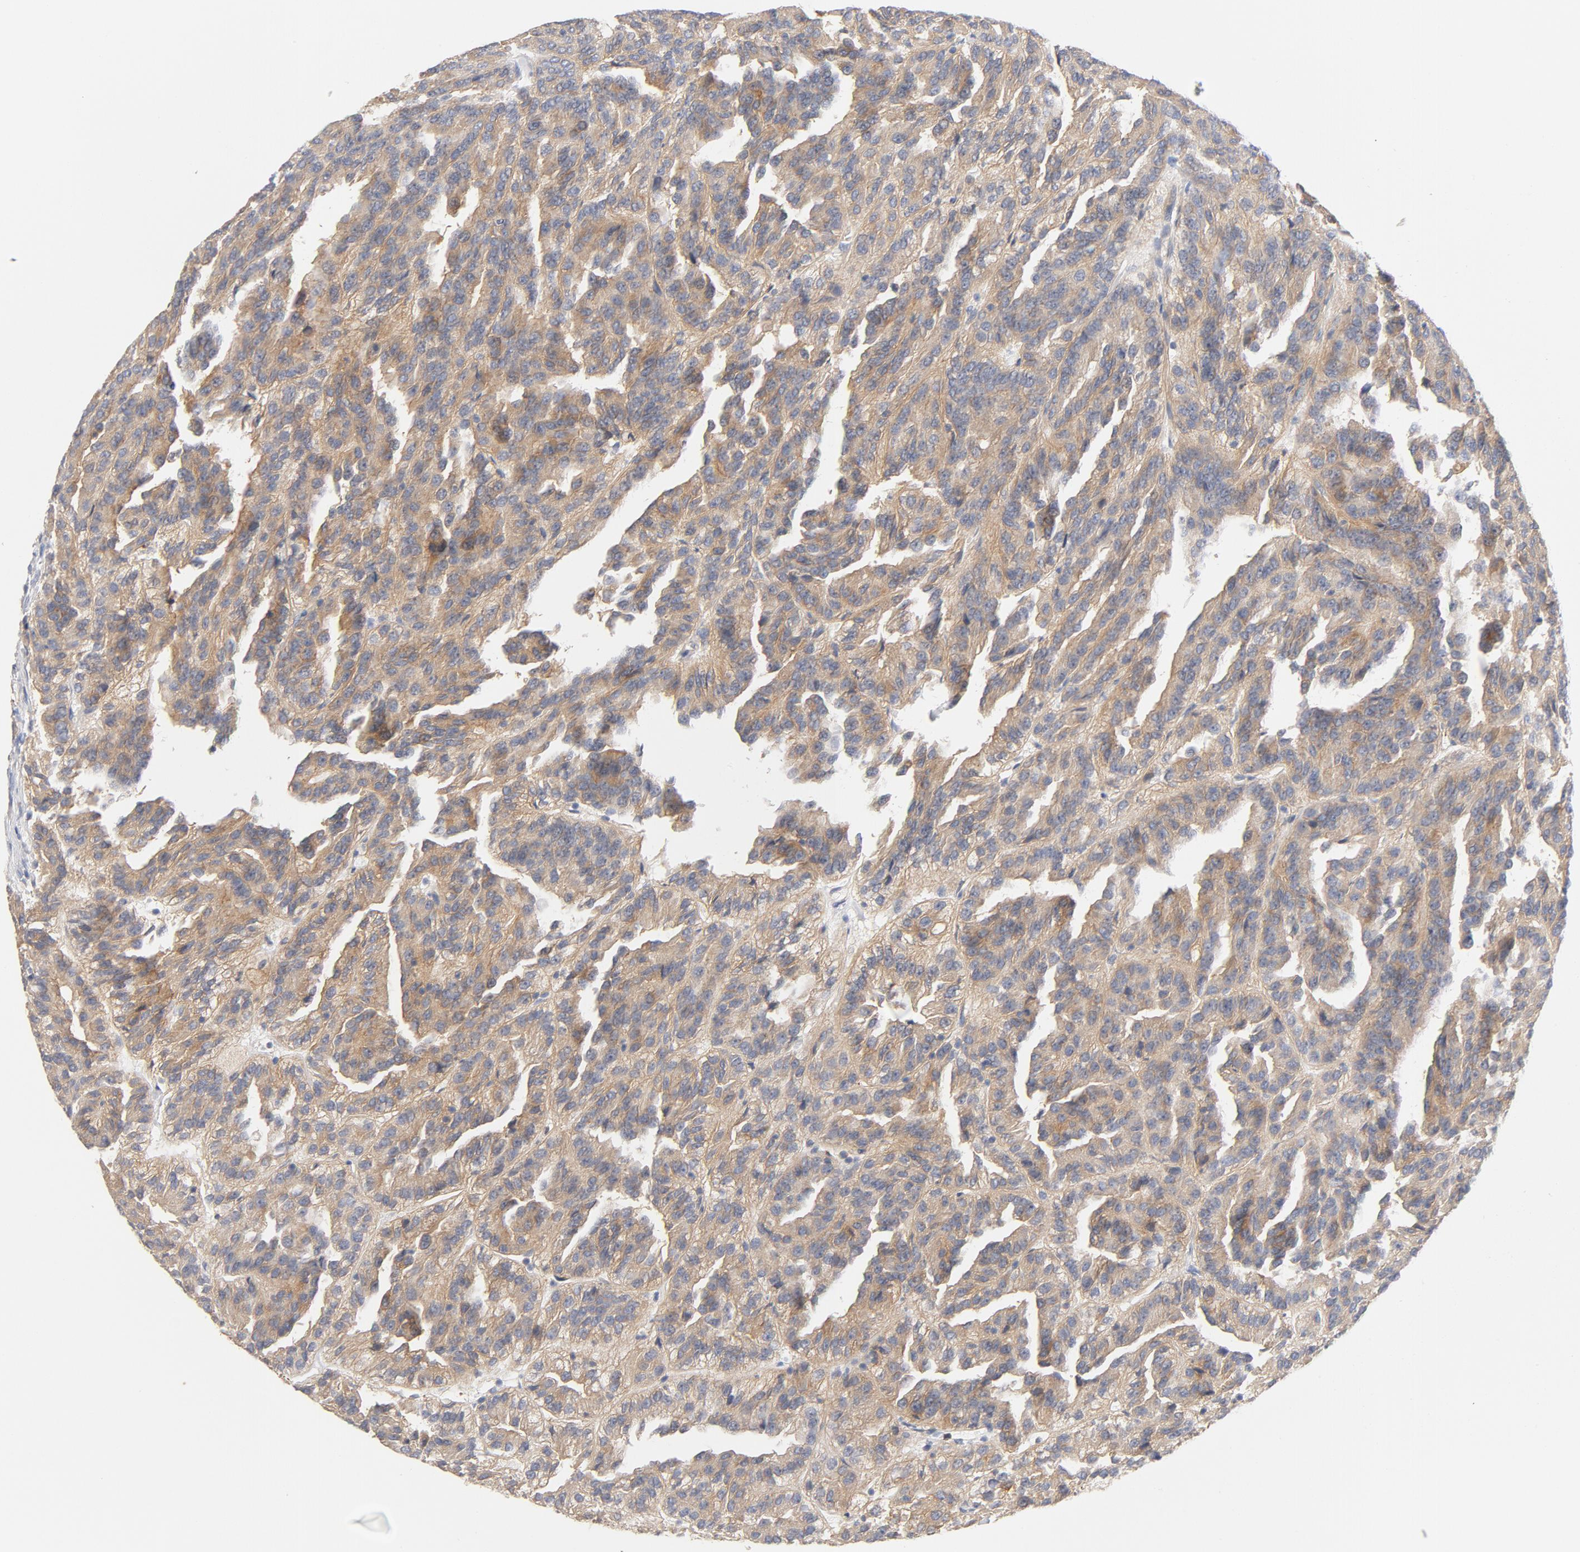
{"staining": {"intensity": "moderate", "quantity": ">75%", "location": "cytoplasmic/membranous"}, "tissue": "renal cancer", "cell_type": "Tumor cells", "image_type": "cancer", "snomed": [{"axis": "morphology", "description": "Adenocarcinoma, NOS"}, {"axis": "topography", "description": "Kidney"}], "caption": "About >75% of tumor cells in human renal cancer (adenocarcinoma) demonstrate moderate cytoplasmic/membranous protein expression as visualized by brown immunohistochemical staining.", "gene": "SRC", "patient": {"sex": "male", "age": 46}}